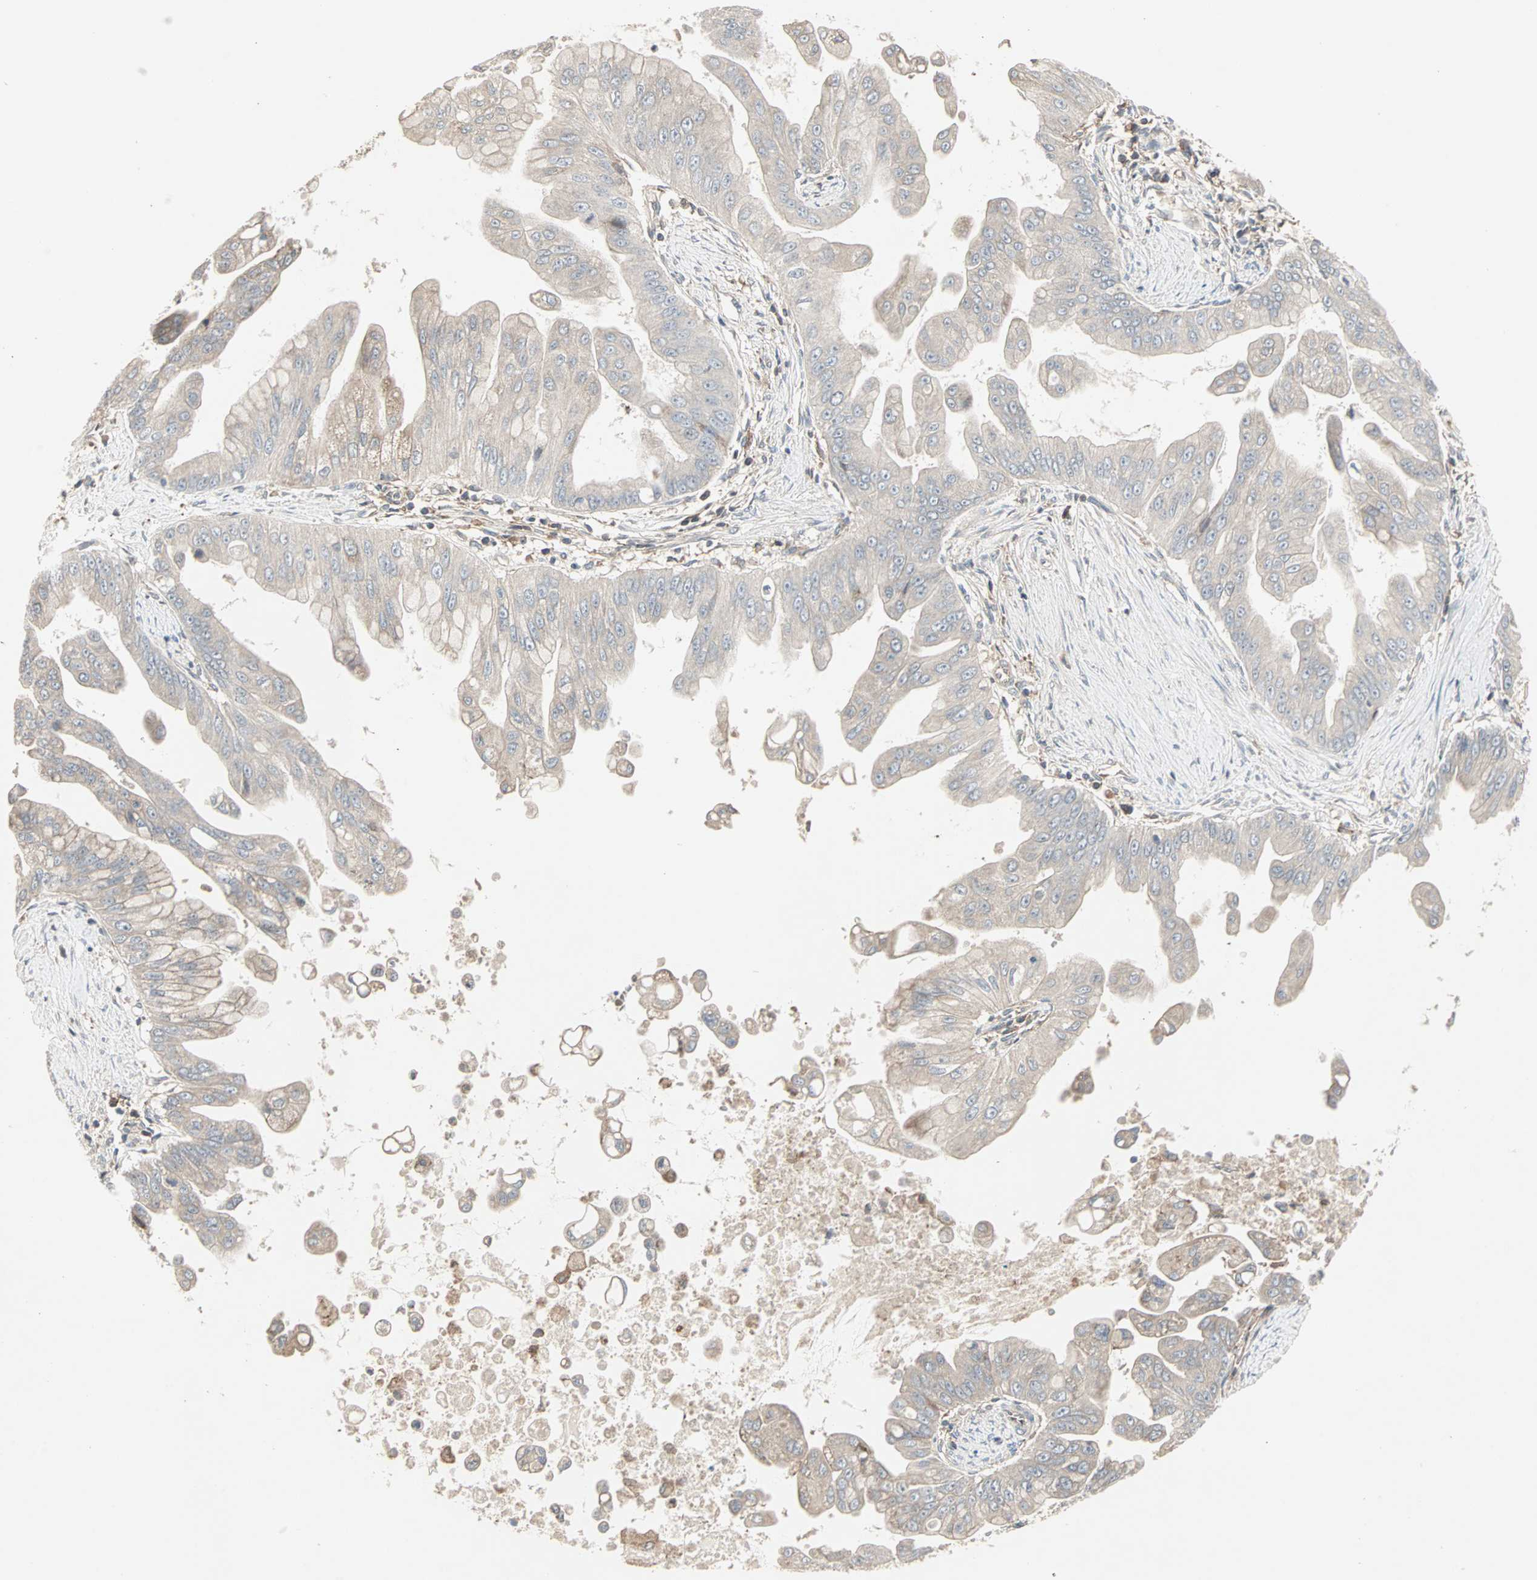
{"staining": {"intensity": "weak", "quantity": "25%-75%", "location": "cytoplasmic/membranous"}, "tissue": "pancreatic cancer", "cell_type": "Tumor cells", "image_type": "cancer", "snomed": [{"axis": "morphology", "description": "Adenocarcinoma, NOS"}, {"axis": "topography", "description": "Pancreas"}], "caption": "Adenocarcinoma (pancreatic) was stained to show a protein in brown. There is low levels of weak cytoplasmic/membranous expression in about 25%-75% of tumor cells.", "gene": "GNAI2", "patient": {"sex": "female", "age": 75}}